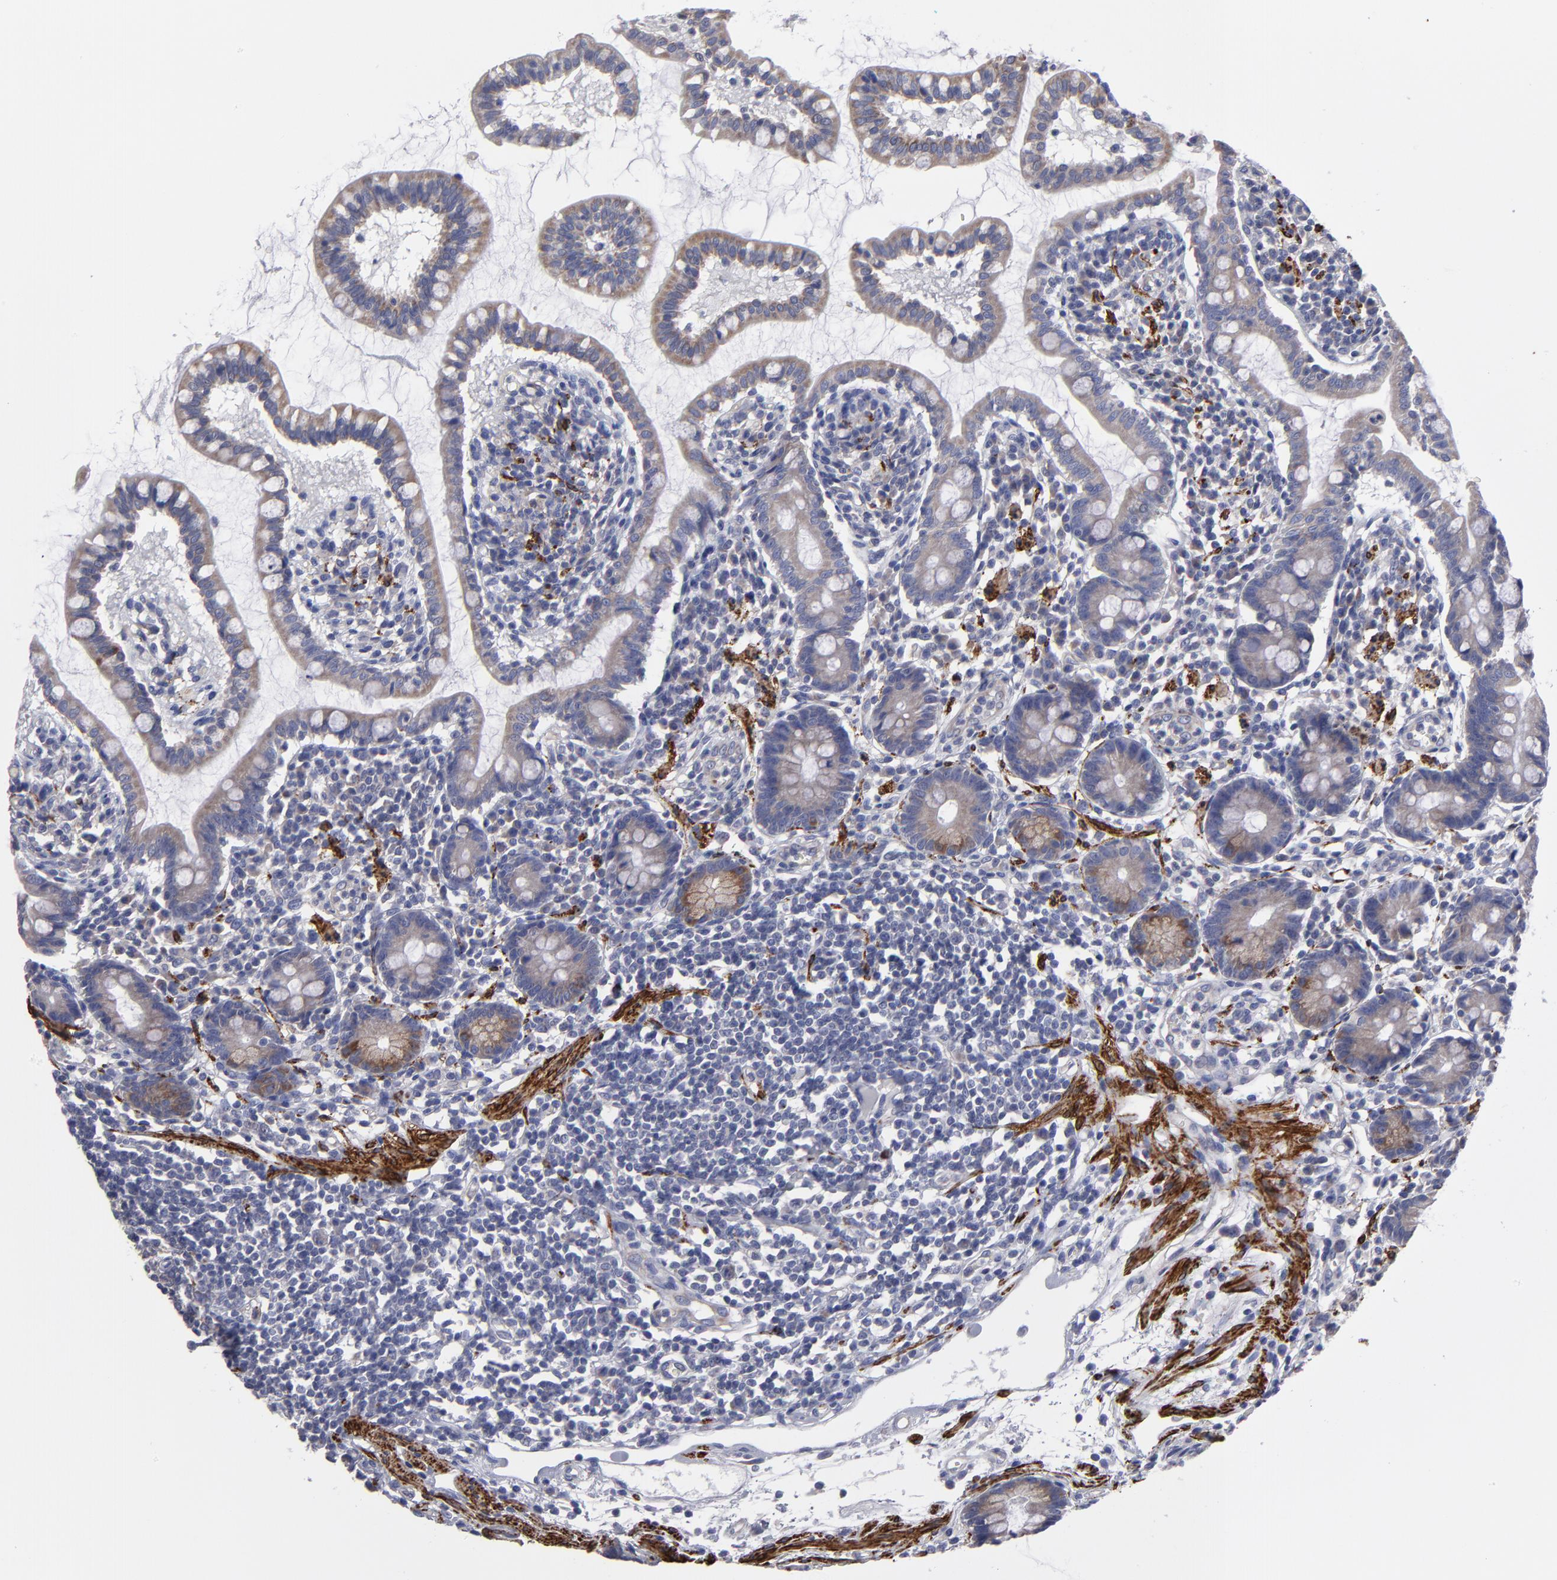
{"staining": {"intensity": "moderate", "quantity": ">75%", "location": "cytoplasmic/membranous"}, "tissue": "small intestine", "cell_type": "Glandular cells", "image_type": "normal", "snomed": [{"axis": "morphology", "description": "Normal tissue, NOS"}, {"axis": "topography", "description": "Small intestine"}], "caption": "The immunohistochemical stain shows moderate cytoplasmic/membranous positivity in glandular cells of normal small intestine. (Stains: DAB in brown, nuclei in blue, Microscopy: brightfield microscopy at high magnification).", "gene": "SLMAP", "patient": {"sex": "female", "age": 61}}